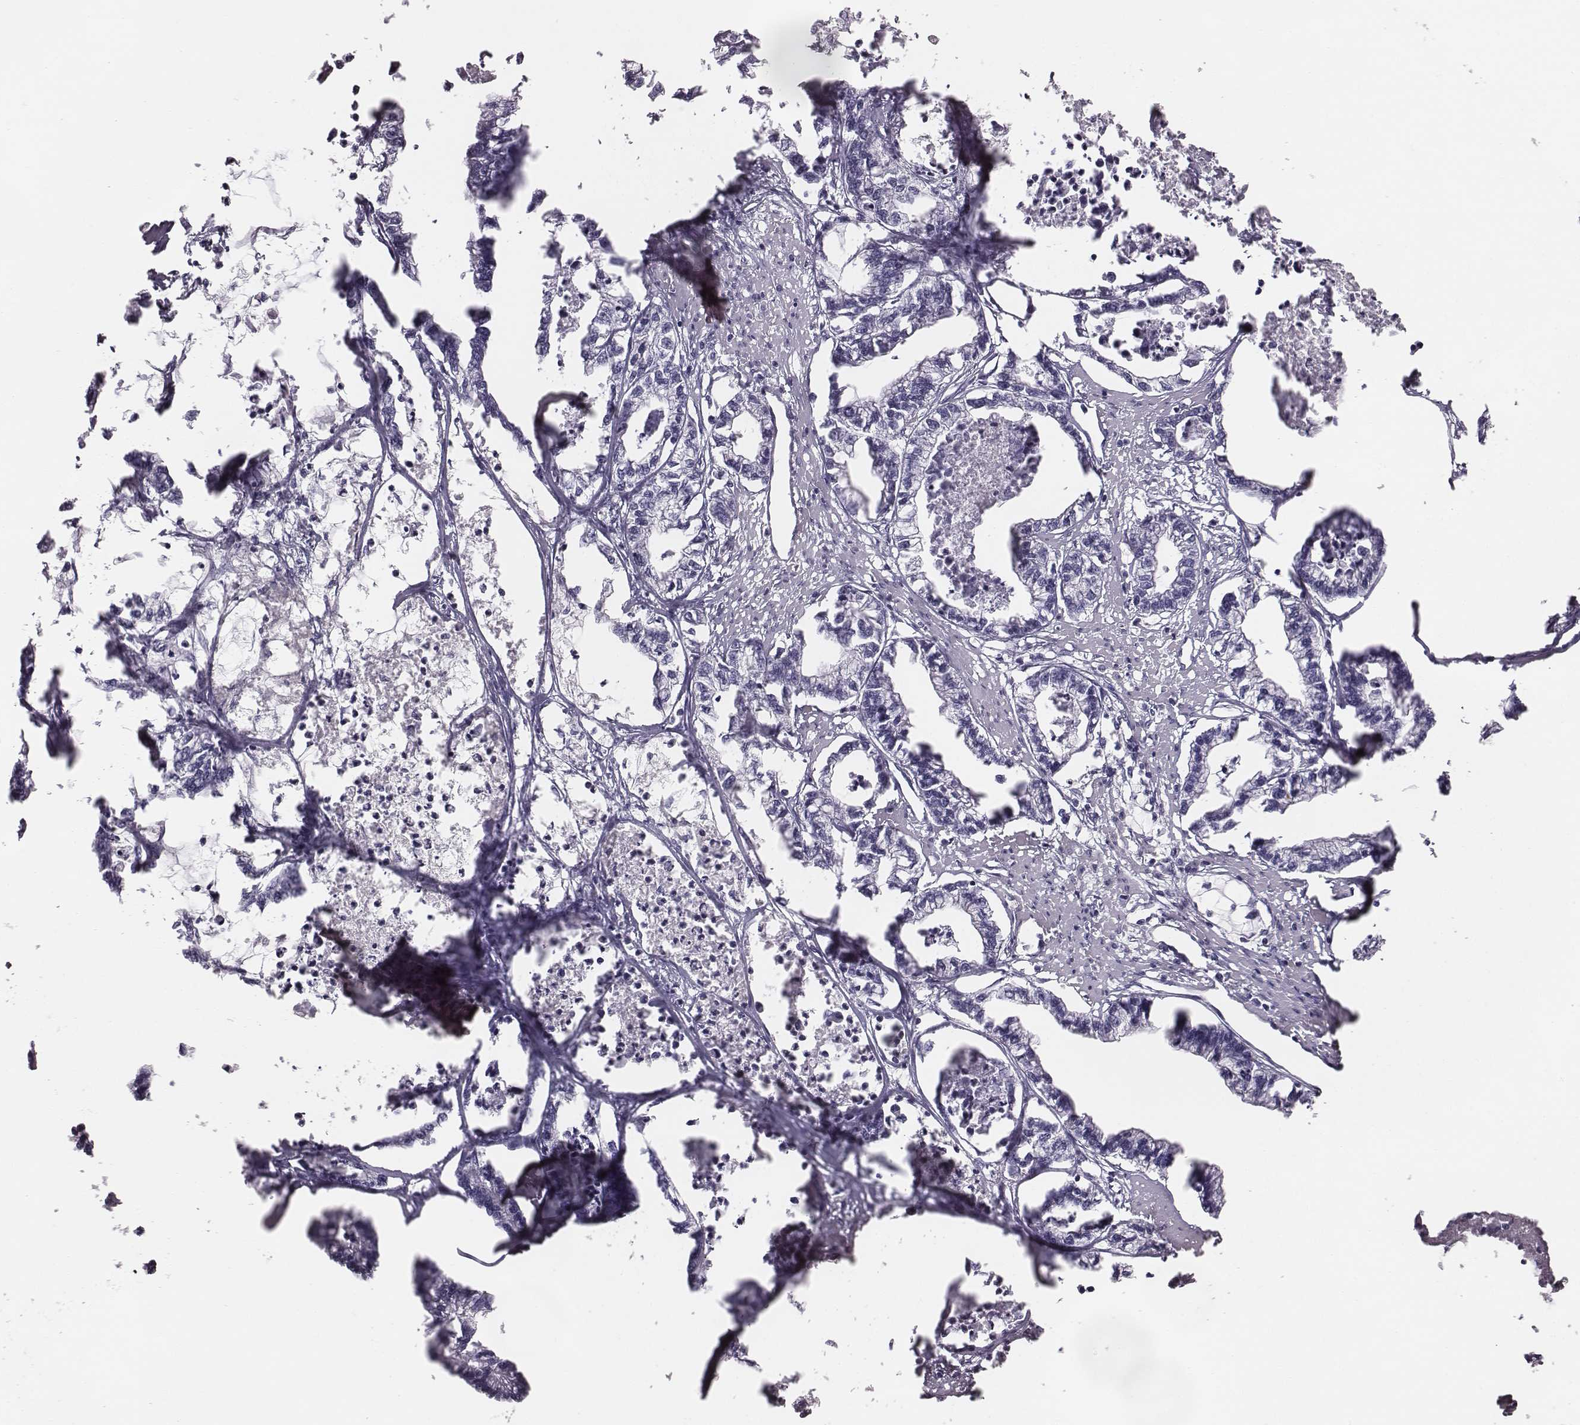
{"staining": {"intensity": "negative", "quantity": "none", "location": "none"}, "tissue": "stomach cancer", "cell_type": "Tumor cells", "image_type": "cancer", "snomed": [{"axis": "morphology", "description": "Adenocarcinoma, NOS"}, {"axis": "topography", "description": "Stomach"}], "caption": "Immunohistochemistry of human stomach adenocarcinoma reveals no positivity in tumor cells. (DAB immunohistochemistry with hematoxylin counter stain).", "gene": "CRISP1", "patient": {"sex": "male", "age": 83}}